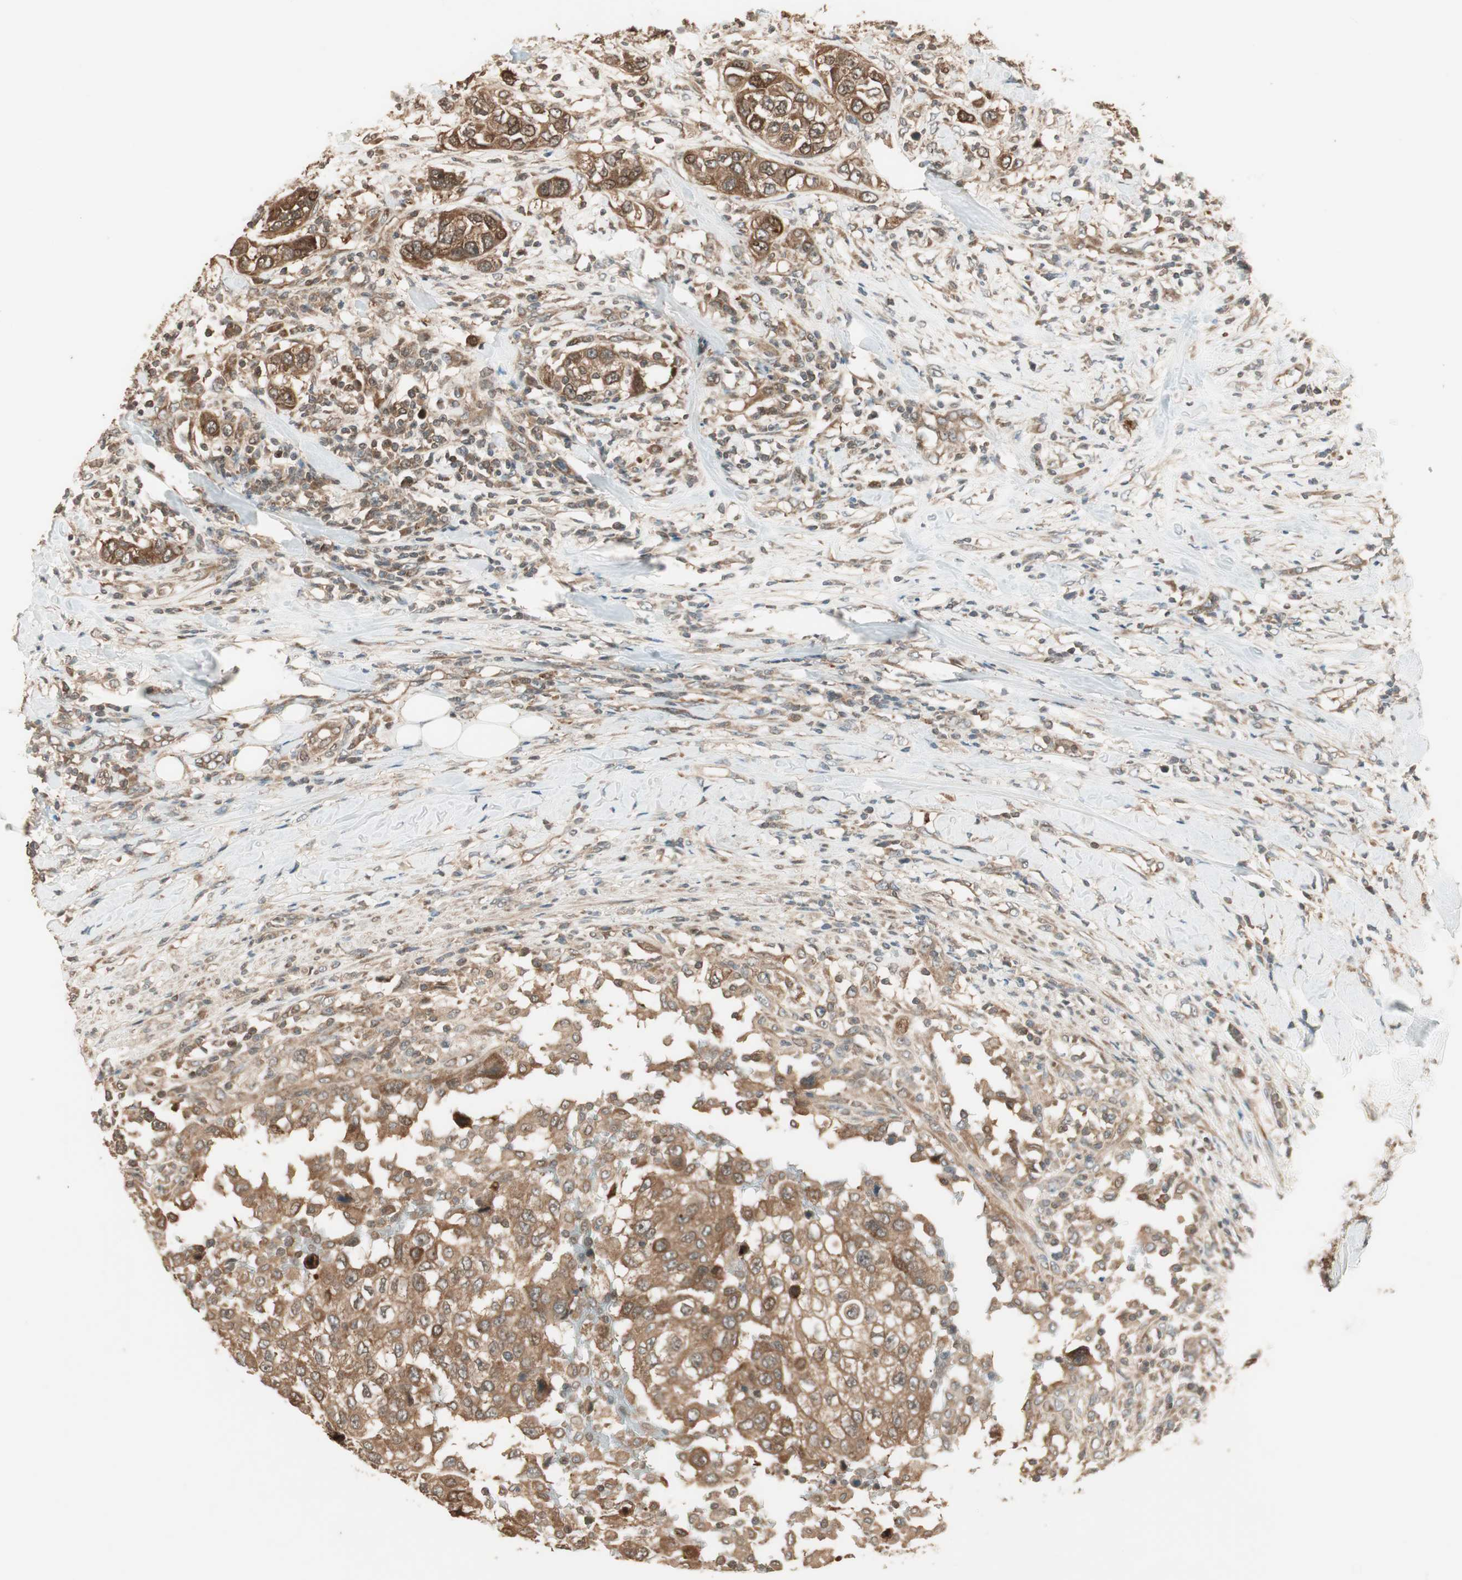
{"staining": {"intensity": "moderate", "quantity": ">75%", "location": "cytoplasmic/membranous,nuclear"}, "tissue": "urothelial cancer", "cell_type": "Tumor cells", "image_type": "cancer", "snomed": [{"axis": "morphology", "description": "Urothelial carcinoma, High grade"}, {"axis": "topography", "description": "Urinary bladder"}], "caption": "Brown immunohistochemical staining in urothelial carcinoma (high-grade) displays moderate cytoplasmic/membranous and nuclear expression in approximately >75% of tumor cells.", "gene": "CNOT4", "patient": {"sex": "female", "age": 80}}